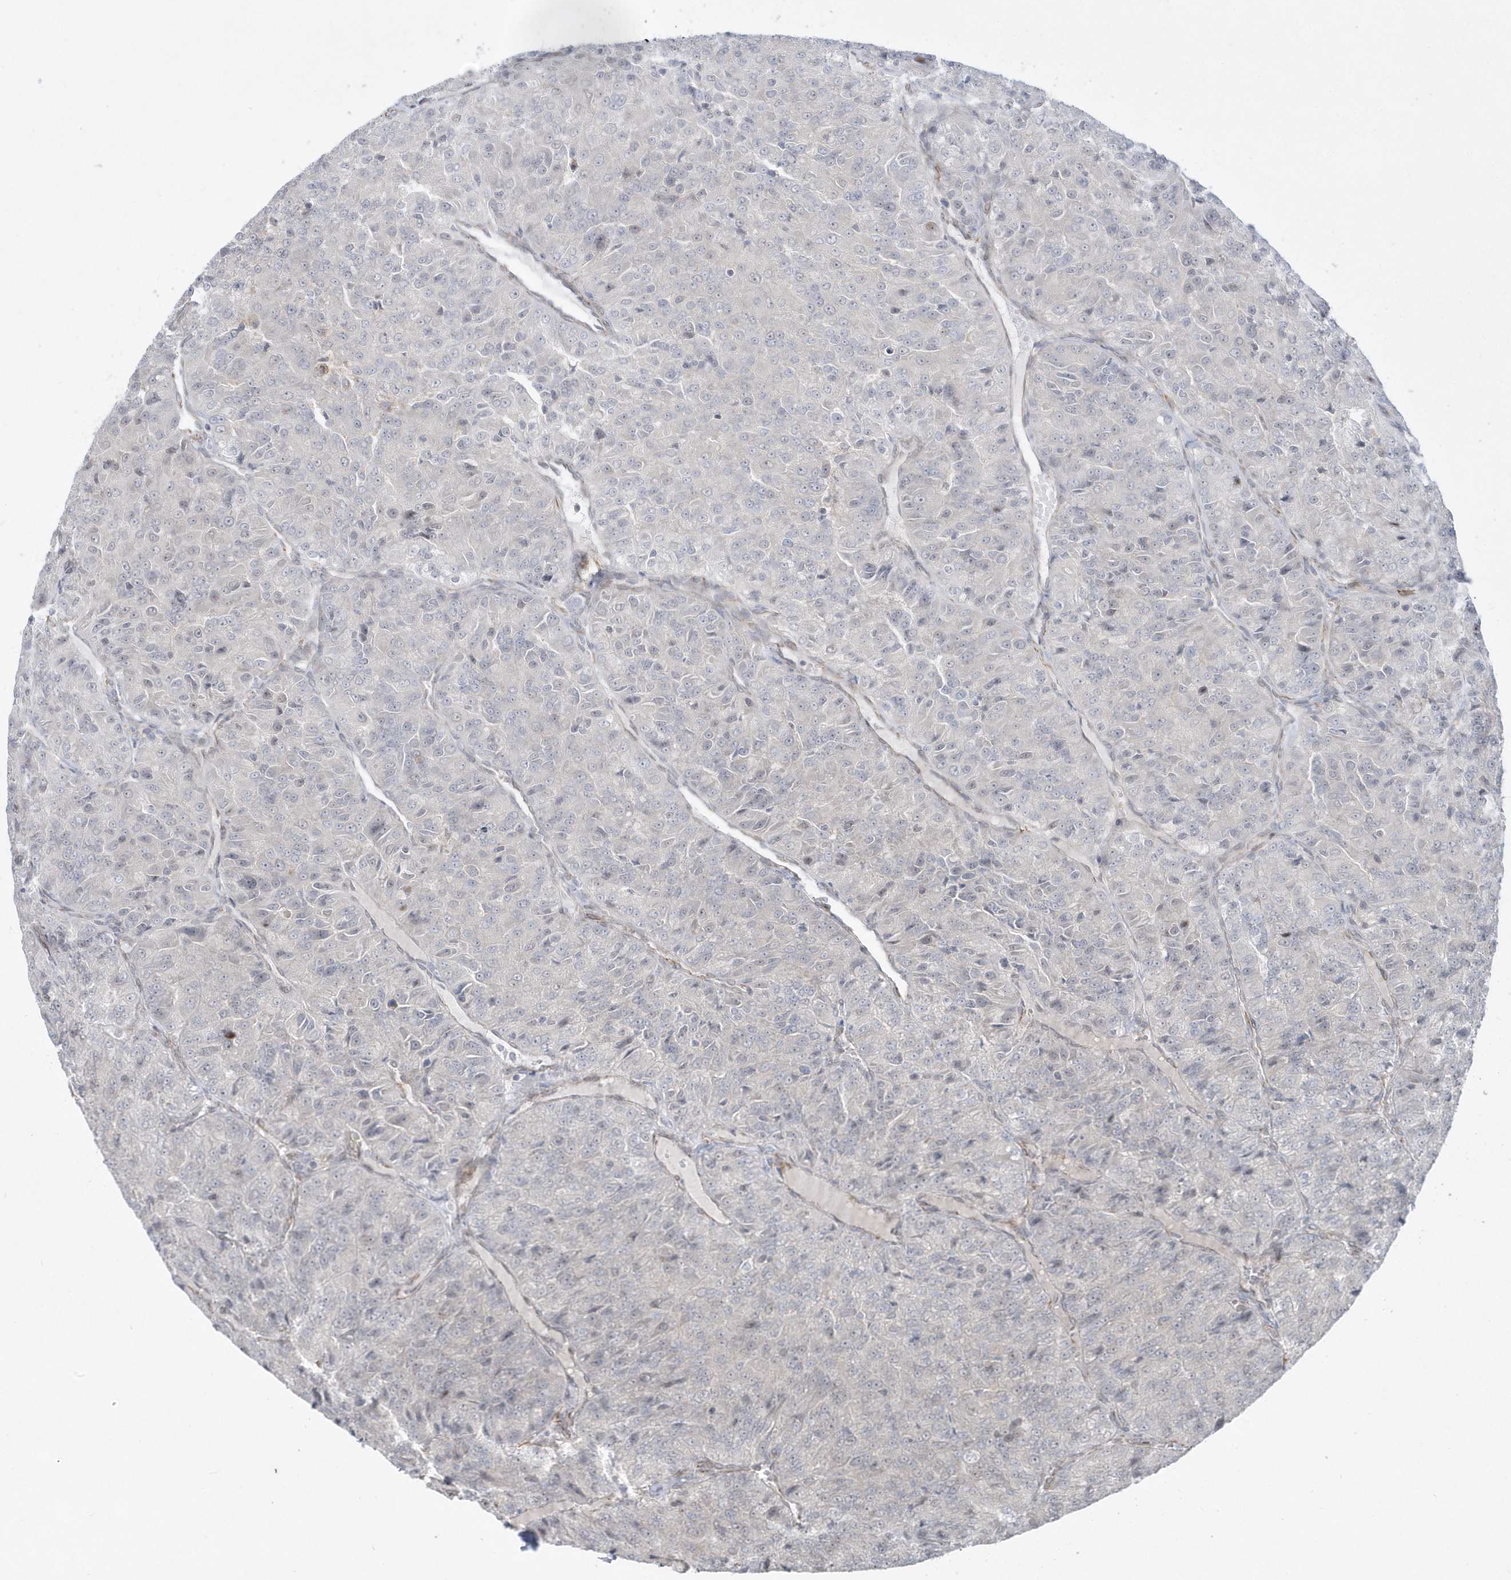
{"staining": {"intensity": "negative", "quantity": "none", "location": "none"}, "tissue": "renal cancer", "cell_type": "Tumor cells", "image_type": "cancer", "snomed": [{"axis": "morphology", "description": "Adenocarcinoma, NOS"}, {"axis": "topography", "description": "Kidney"}], "caption": "A photomicrograph of adenocarcinoma (renal) stained for a protein exhibits no brown staining in tumor cells.", "gene": "DHX57", "patient": {"sex": "female", "age": 63}}